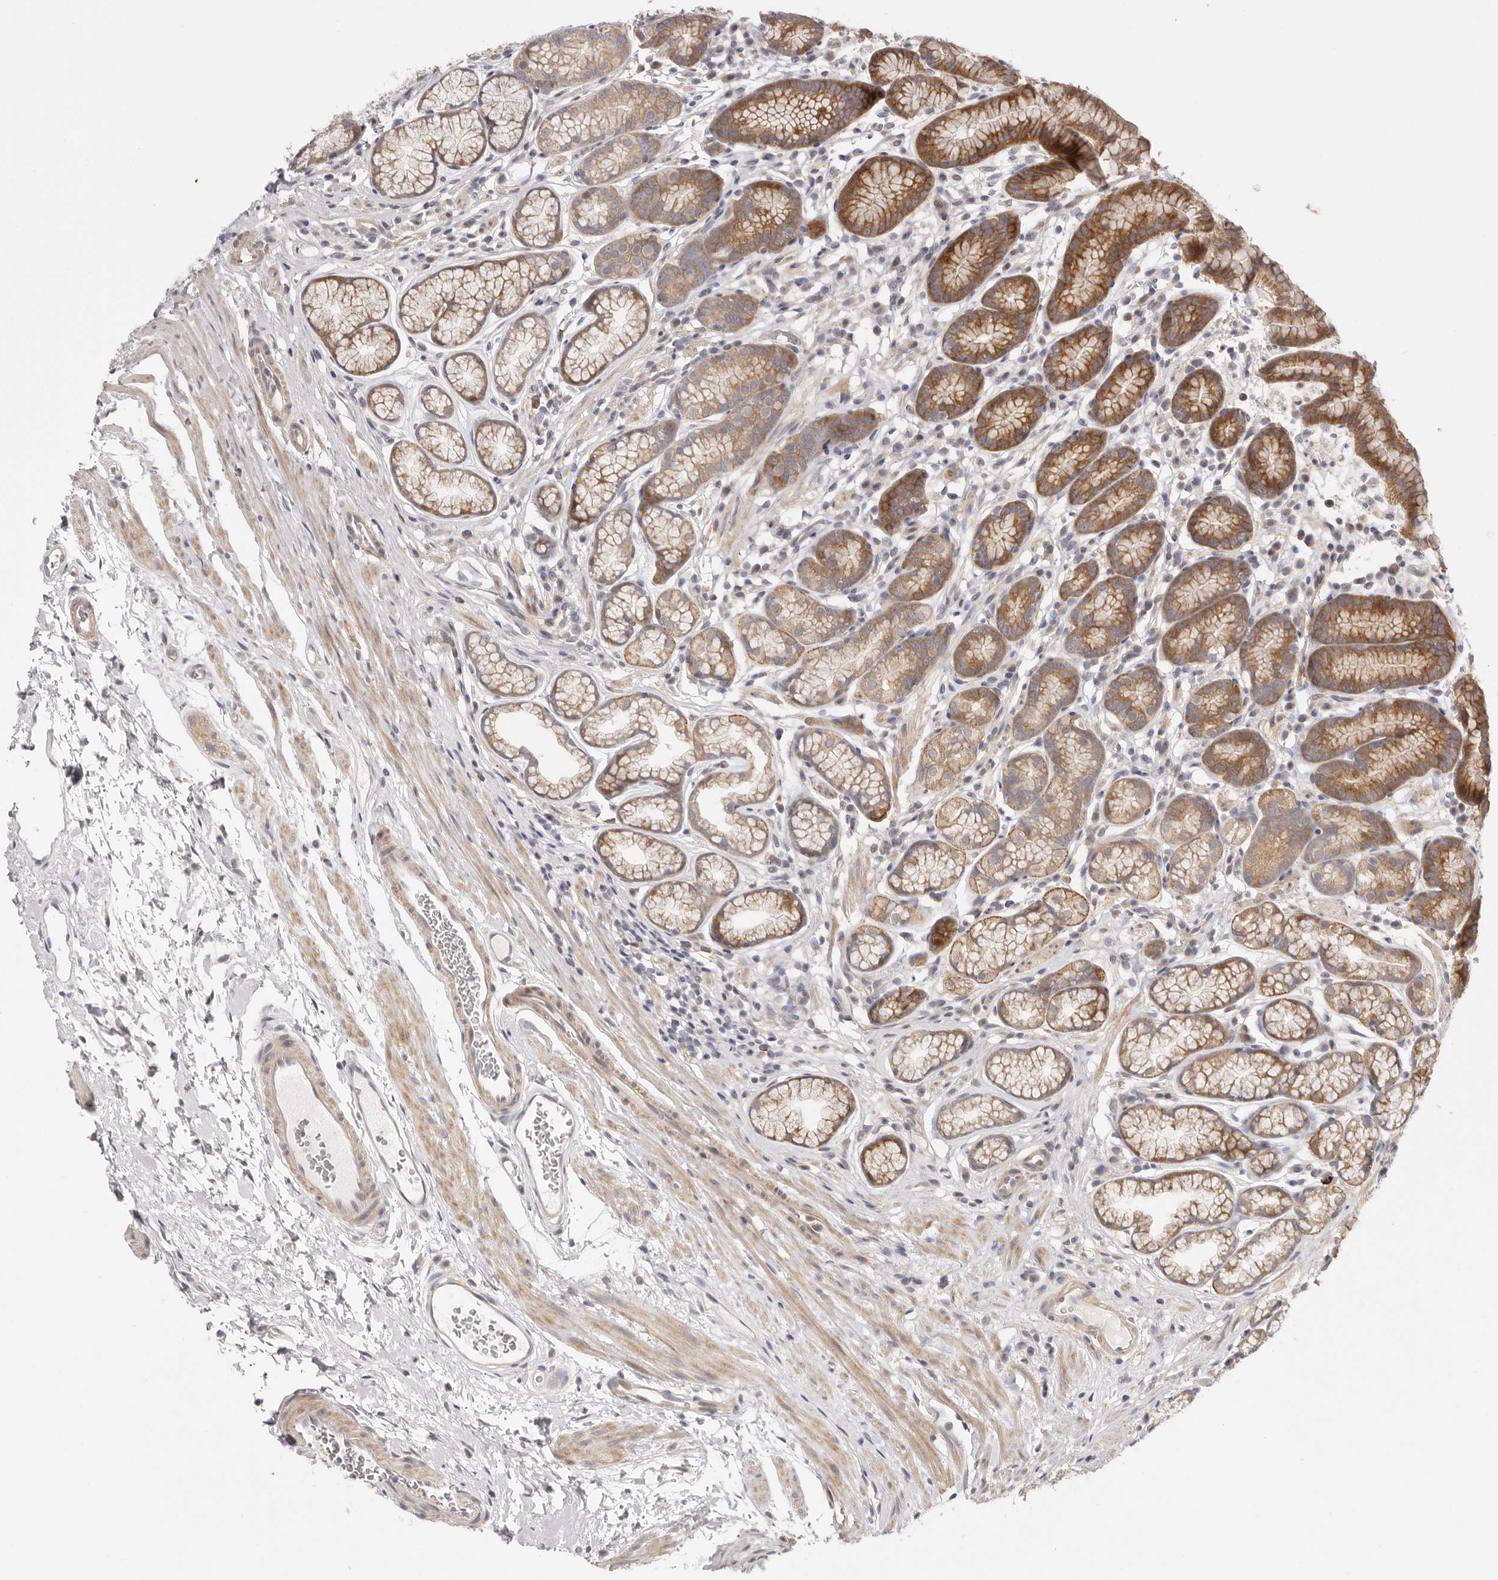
{"staining": {"intensity": "moderate", "quantity": "25%-75%", "location": "cytoplasmic/membranous"}, "tissue": "stomach", "cell_type": "Glandular cells", "image_type": "normal", "snomed": [{"axis": "morphology", "description": "Normal tissue, NOS"}, {"axis": "topography", "description": "Stomach"}], "caption": "Human stomach stained for a protein (brown) shows moderate cytoplasmic/membranous positive positivity in about 25%-75% of glandular cells.", "gene": "MSRB2", "patient": {"sex": "male", "age": 42}}